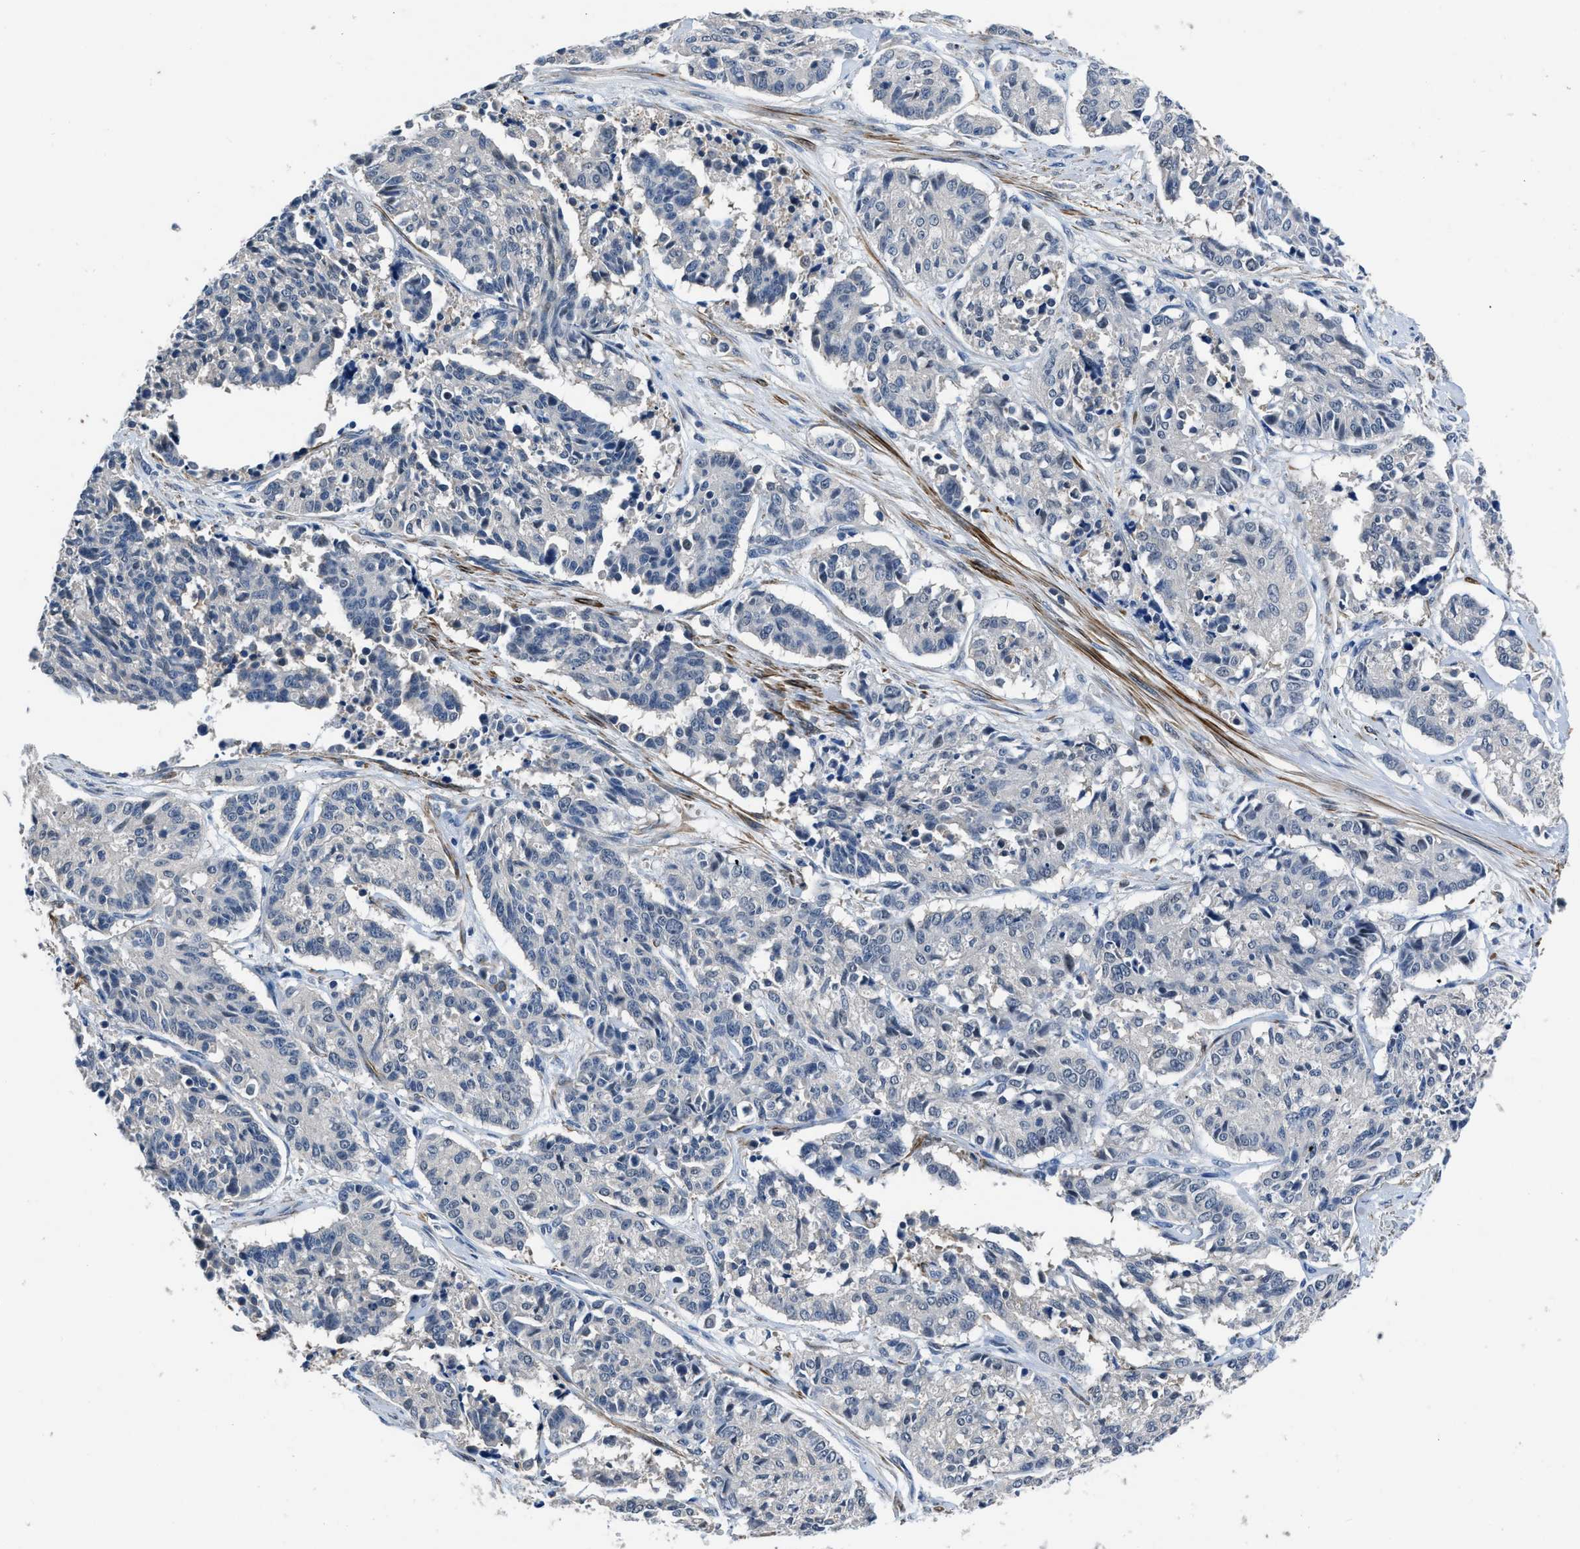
{"staining": {"intensity": "negative", "quantity": "none", "location": "none"}, "tissue": "cervical cancer", "cell_type": "Tumor cells", "image_type": "cancer", "snomed": [{"axis": "morphology", "description": "Squamous cell carcinoma, NOS"}, {"axis": "topography", "description": "Cervix"}], "caption": "Tumor cells show no significant protein expression in cervical squamous cell carcinoma.", "gene": "LANCL2", "patient": {"sex": "female", "age": 35}}